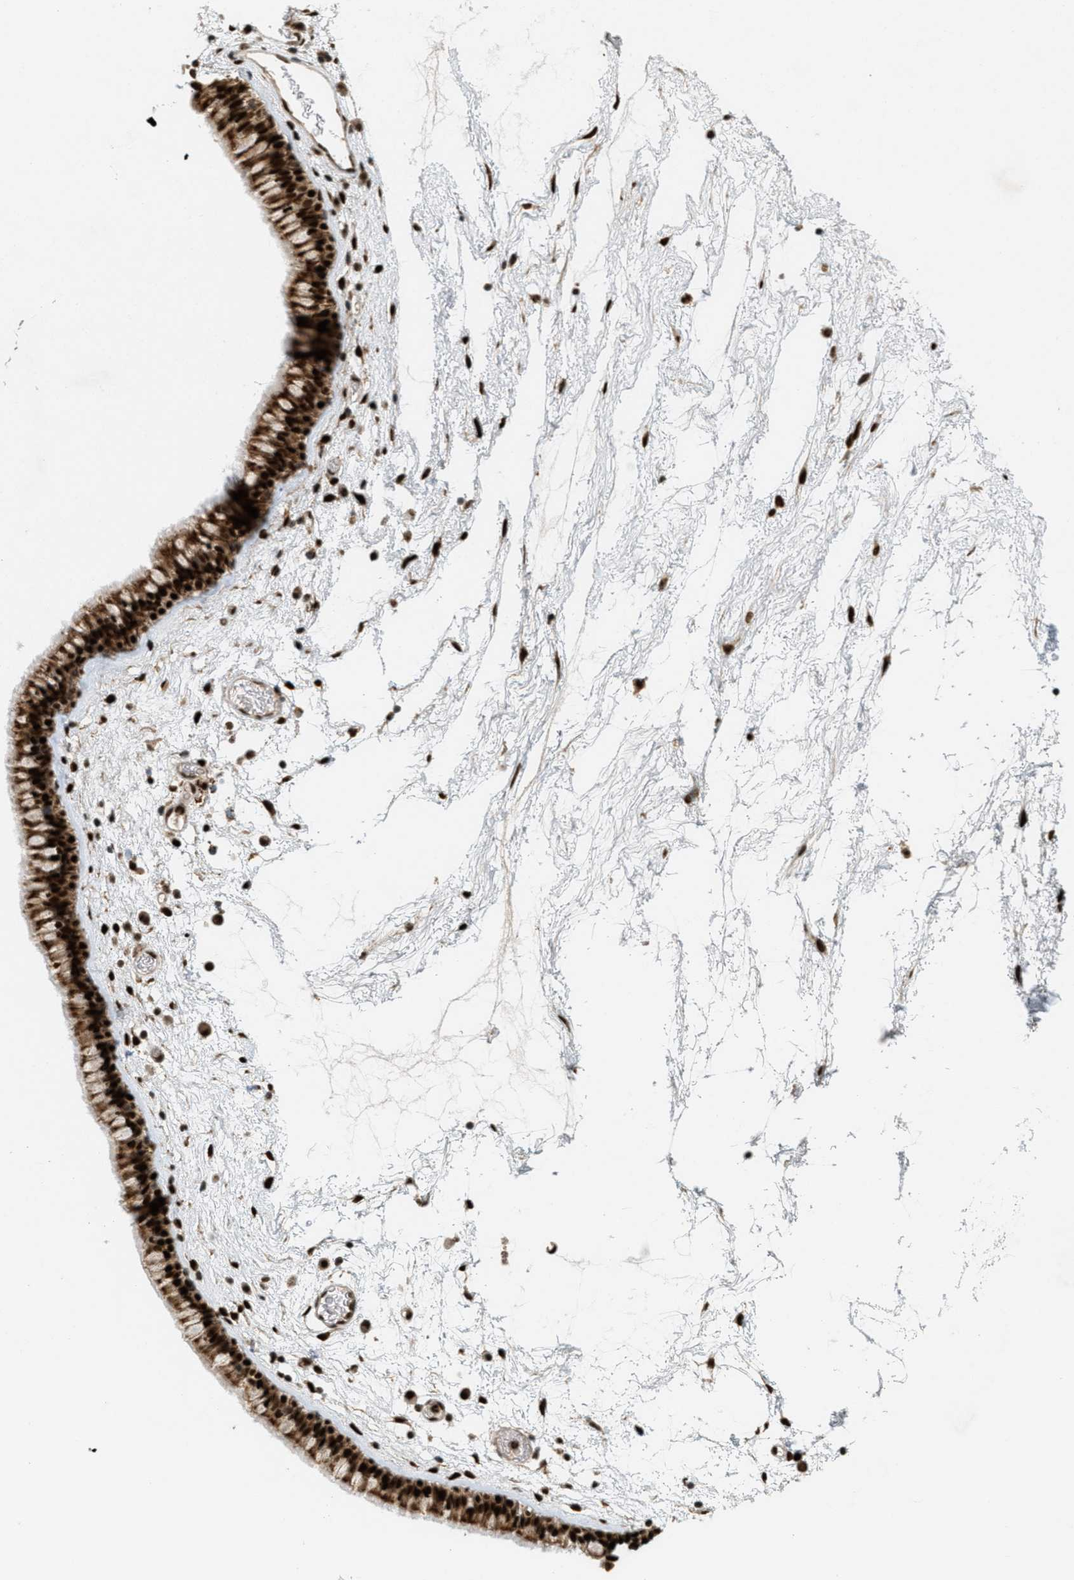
{"staining": {"intensity": "strong", "quantity": ">75%", "location": "cytoplasmic/membranous,nuclear"}, "tissue": "nasopharynx", "cell_type": "Respiratory epithelial cells", "image_type": "normal", "snomed": [{"axis": "morphology", "description": "Normal tissue, NOS"}, {"axis": "morphology", "description": "Inflammation, NOS"}, {"axis": "topography", "description": "Nasopharynx"}], "caption": "Immunohistochemistry (DAB (3,3'-diaminobenzidine)) staining of benign human nasopharynx shows strong cytoplasmic/membranous,nuclear protein positivity in approximately >75% of respiratory epithelial cells. (Brightfield microscopy of DAB IHC at high magnification).", "gene": "TLK1", "patient": {"sex": "male", "age": 48}}